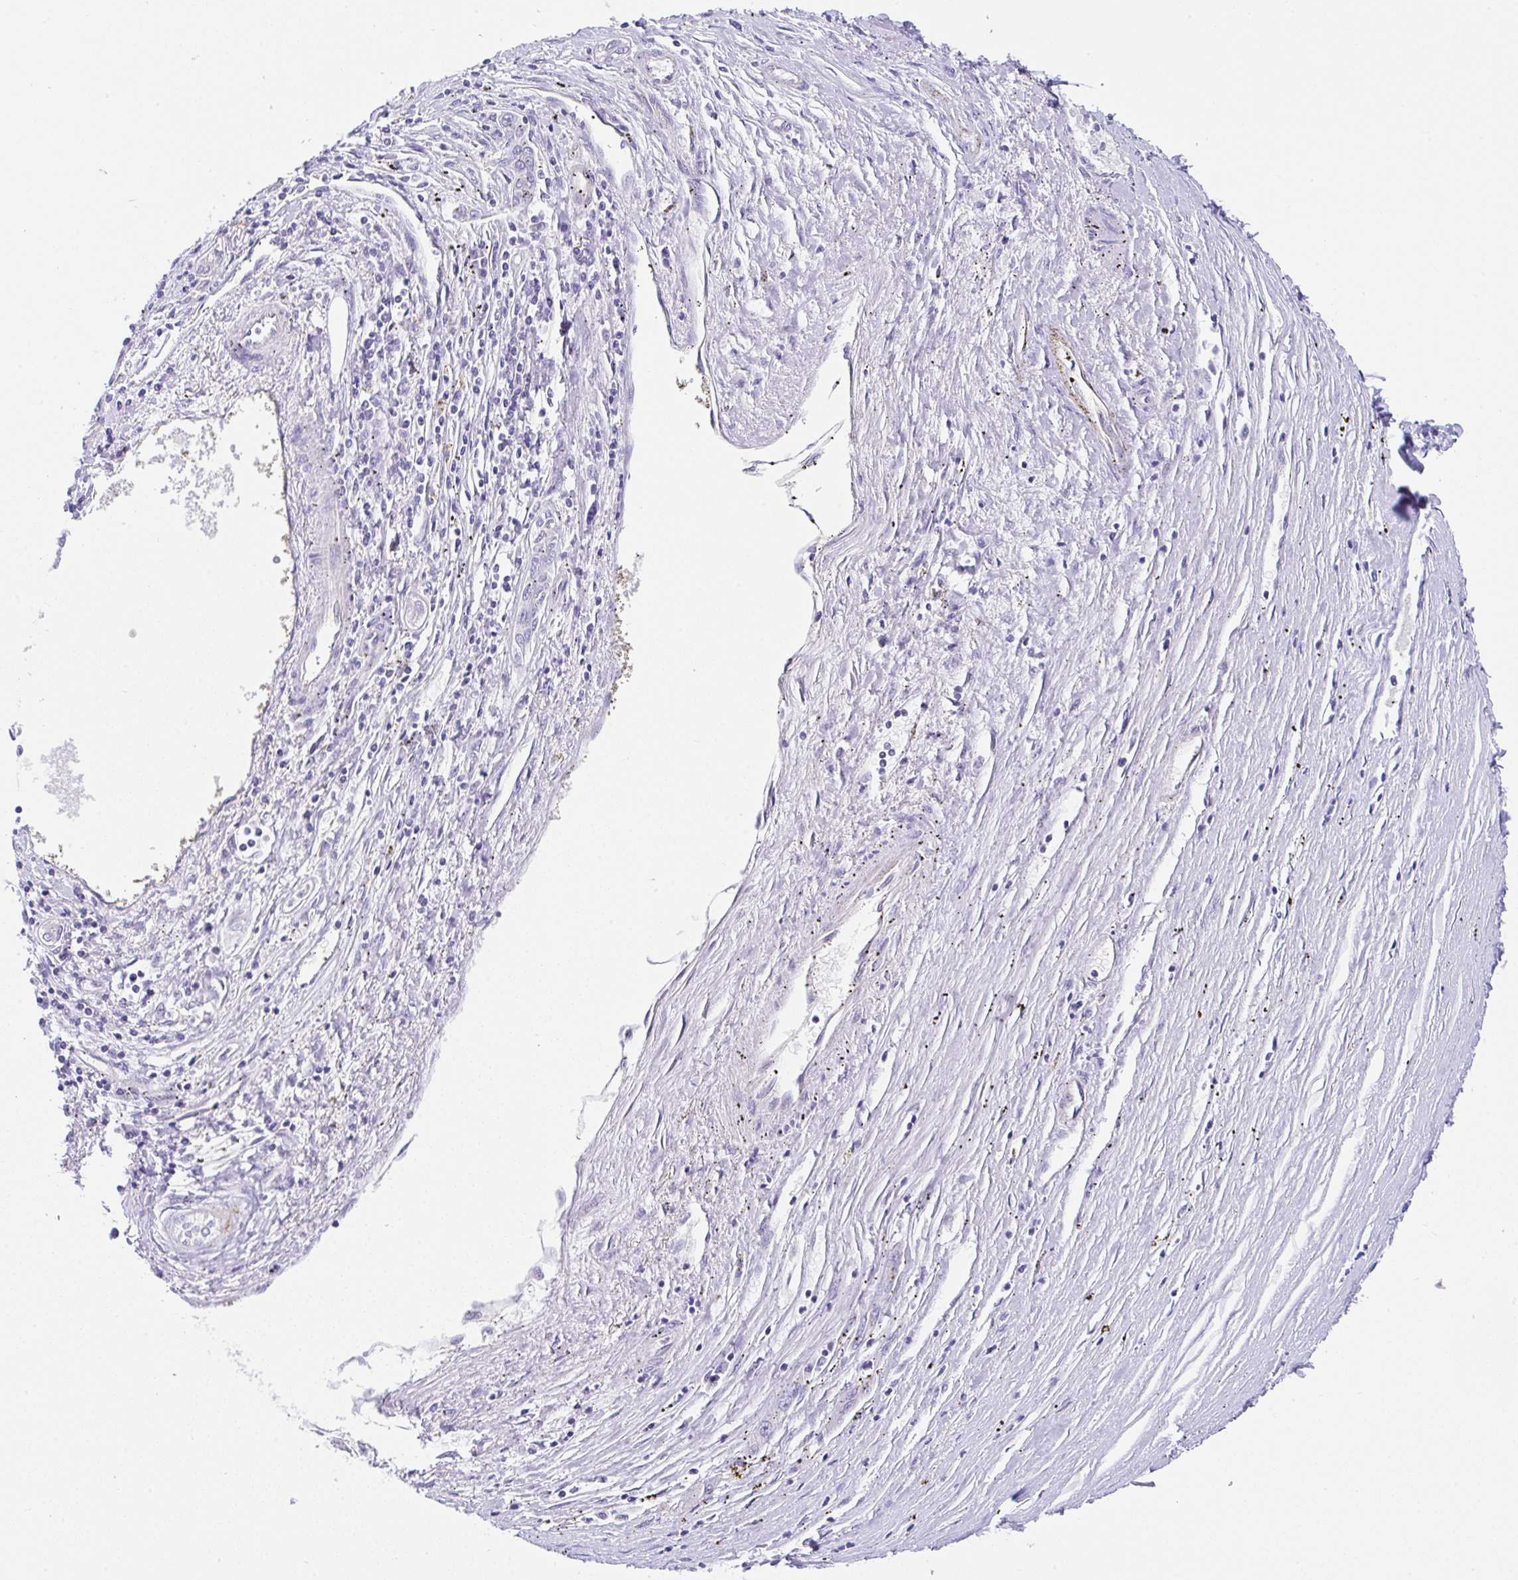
{"staining": {"intensity": "negative", "quantity": "none", "location": "none"}, "tissue": "liver cancer", "cell_type": "Tumor cells", "image_type": "cancer", "snomed": [{"axis": "morphology", "description": "Carcinoma, Hepatocellular, NOS"}, {"axis": "topography", "description": "Liver"}], "caption": "IHC photomicrograph of human liver hepatocellular carcinoma stained for a protein (brown), which exhibits no expression in tumor cells.", "gene": "CGNL1", "patient": {"sex": "male", "age": 72}}